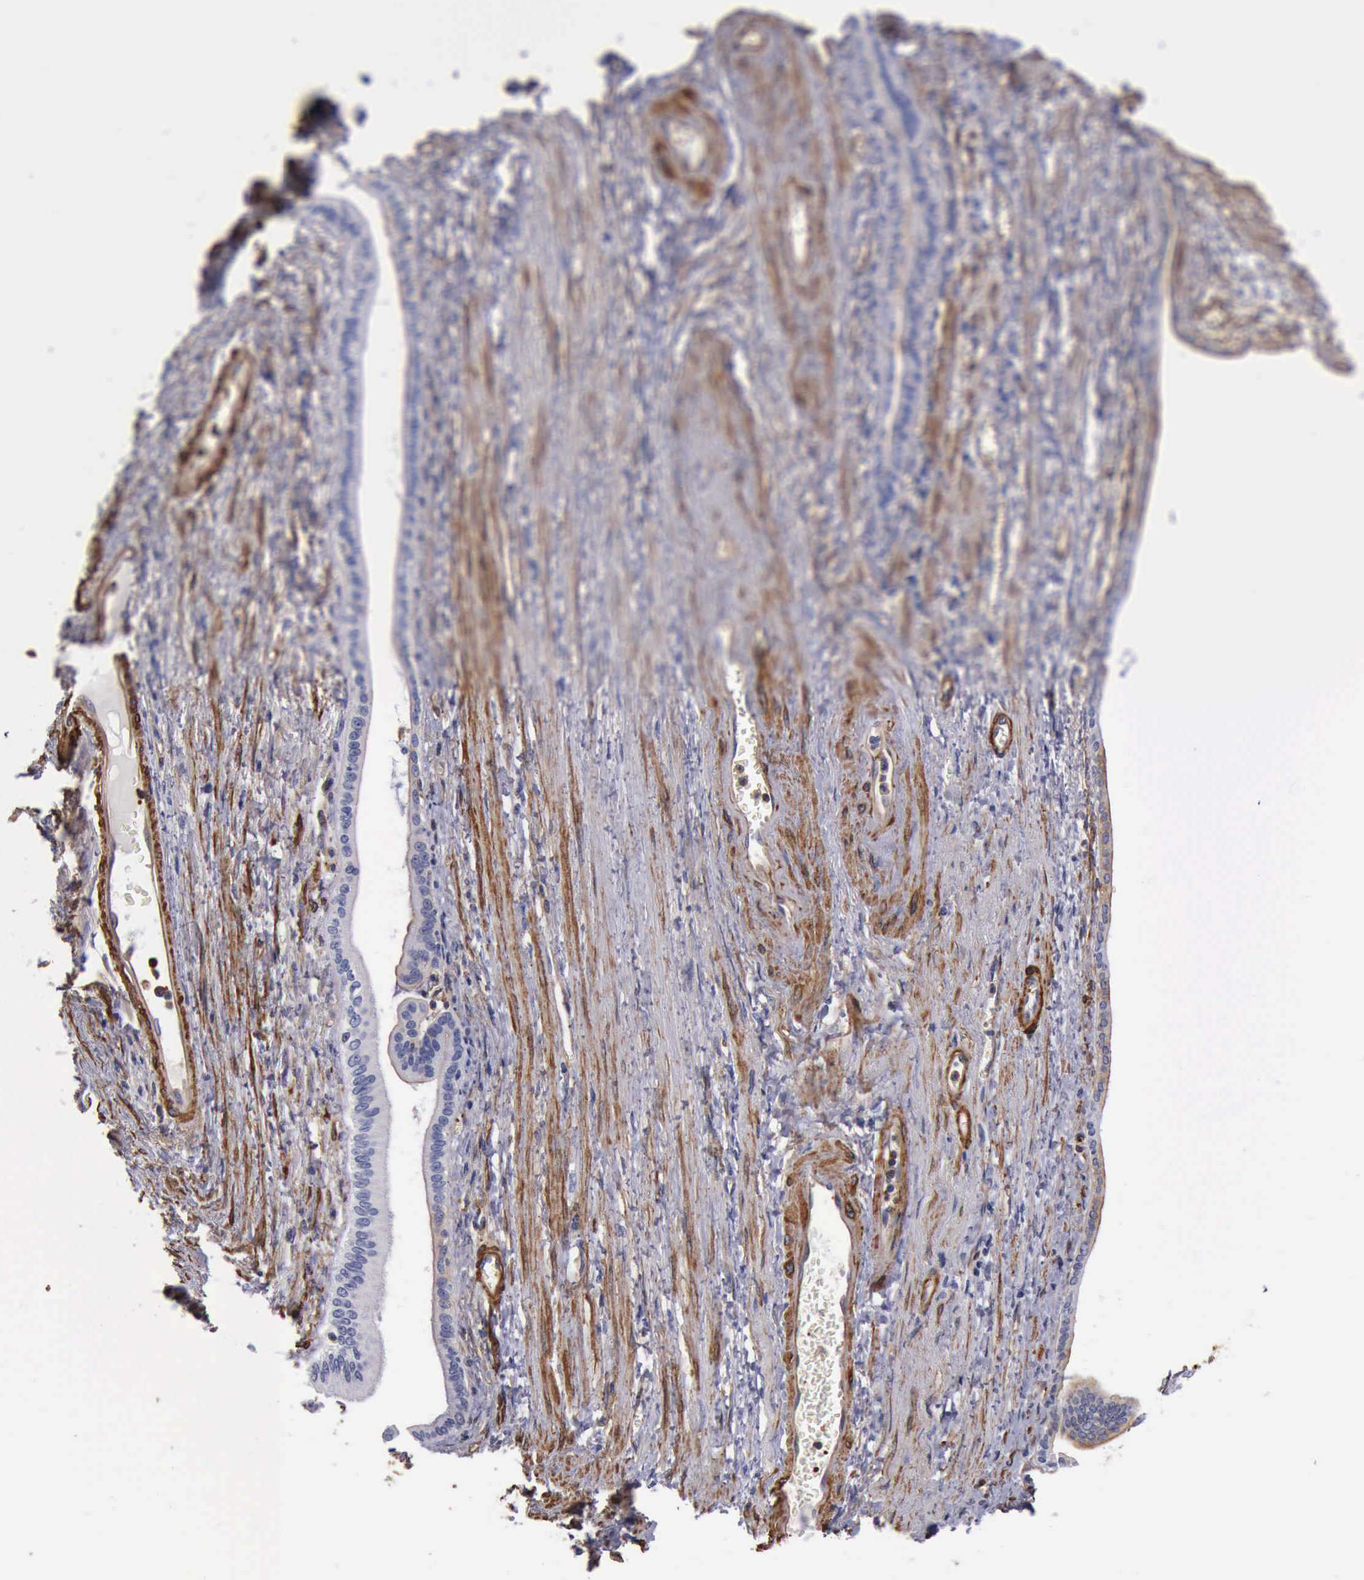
{"staining": {"intensity": "negative", "quantity": "none", "location": "none"}, "tissue": "liver cancer", "cell_type": "Tumor cells", "image_type": "cancer", "snomed": [{"axis": "morphology", "description": "Cholangiocarcinoma"}, {"axis": "topography", "description": "Liver"}], "caption": "Immunohistochemistry (IHC) histopathology image of neoplastic tissue: human liver cancer (cholangiocarcinoma) stained with DAB (3,3'-diaminobenzidine) displays no significant protein positivity in tumor cells.", "gene": "FLNA", "patient": {"sex": "female", "age": 79}}